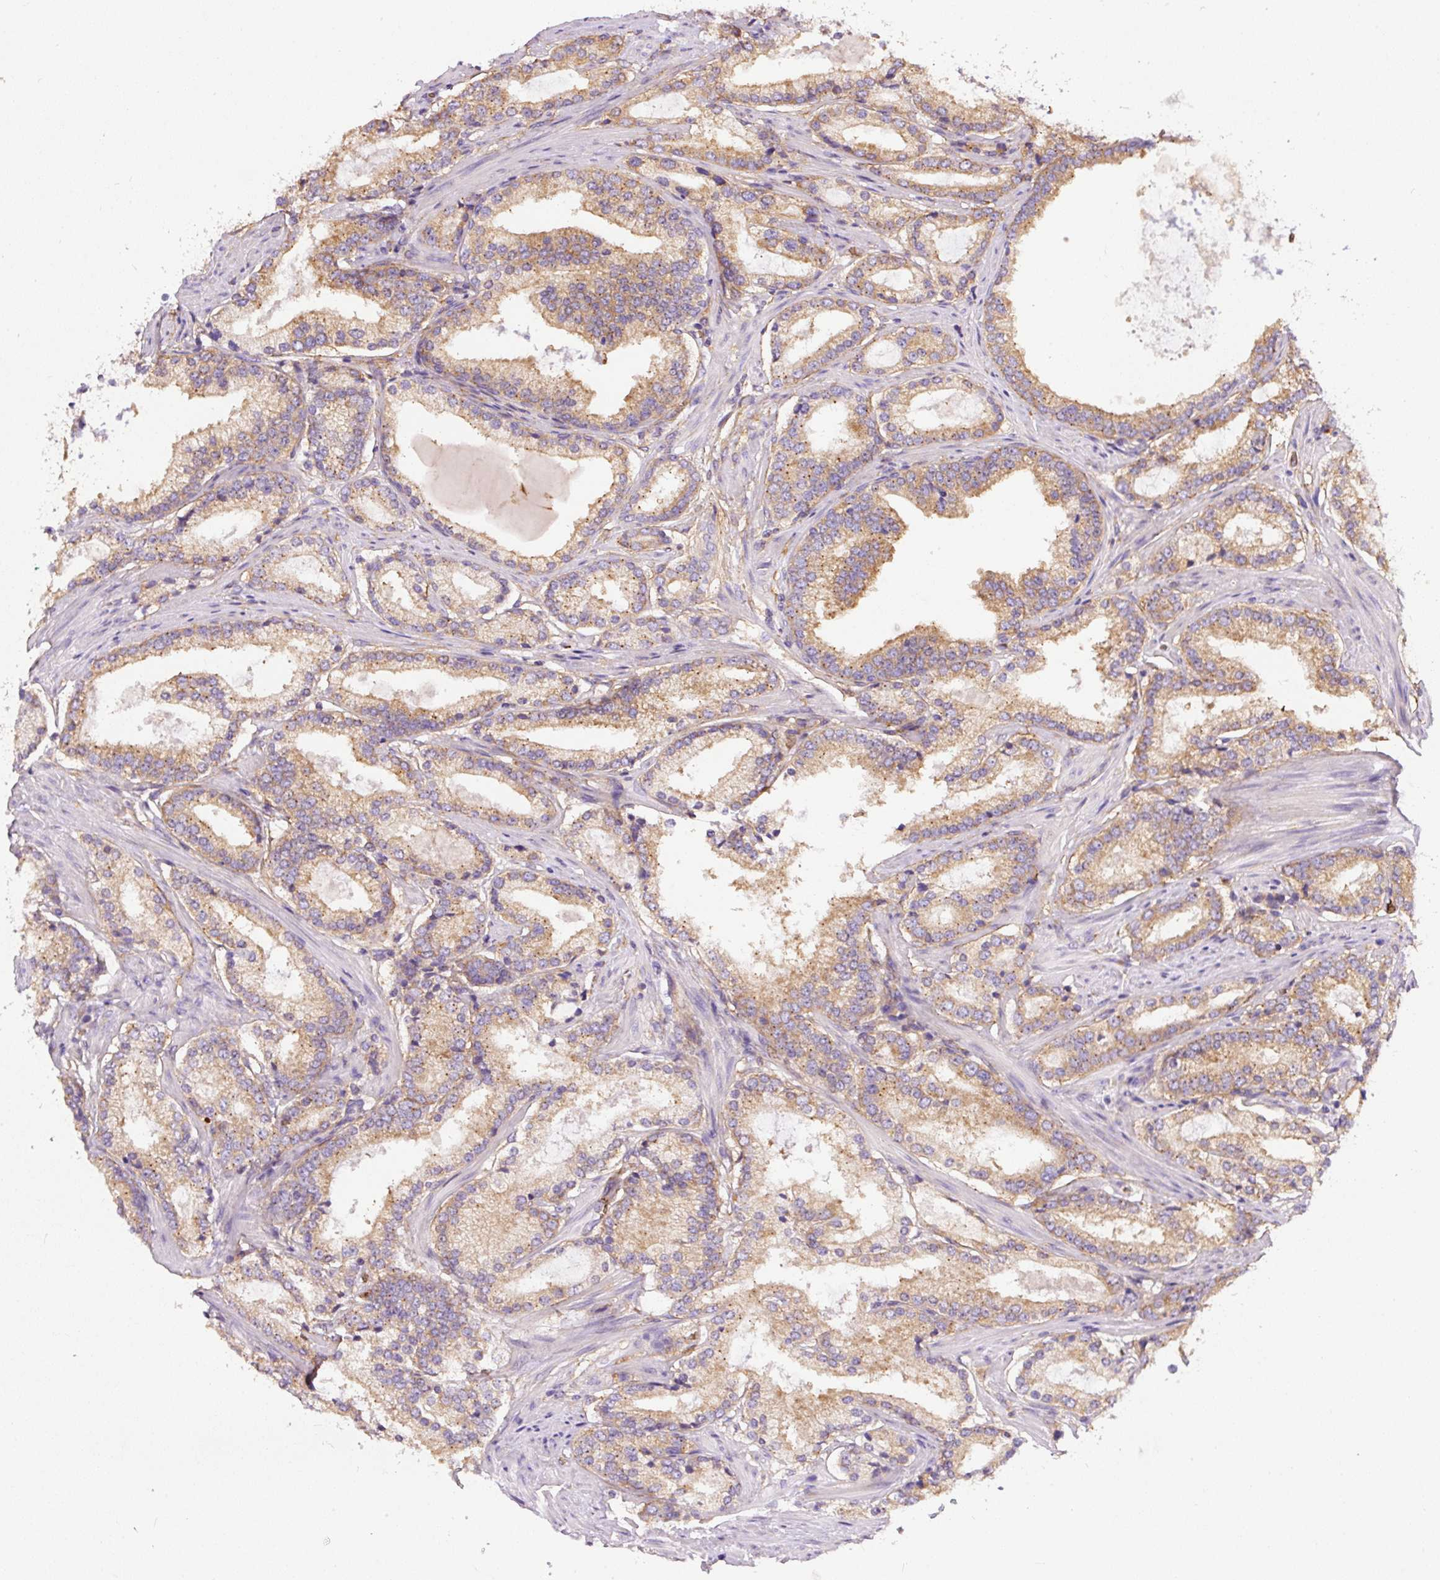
{"staining": {"intensity": "moderate", "quantity": ">75%", "location": "cytoplasmic/membranous"}, "tissue": "prostate cancer", "cell_type": "Tumor cells", "image_type": "cancer", "snomed": [{"axis": "morphology", "description": "Adenocarcinoma, Low grade"}, {"axis": "topography", "description": "Prostate"}], "caption": "Adenocarcinoma (low-grade) (prostate) stained for a protein (brown) shows moderate cytoplasmic/membranous positive positivity in approximately >75% of tumor cells.", "gene": "PRRC2A", "patient": {"sex": "male", "age": 58}}